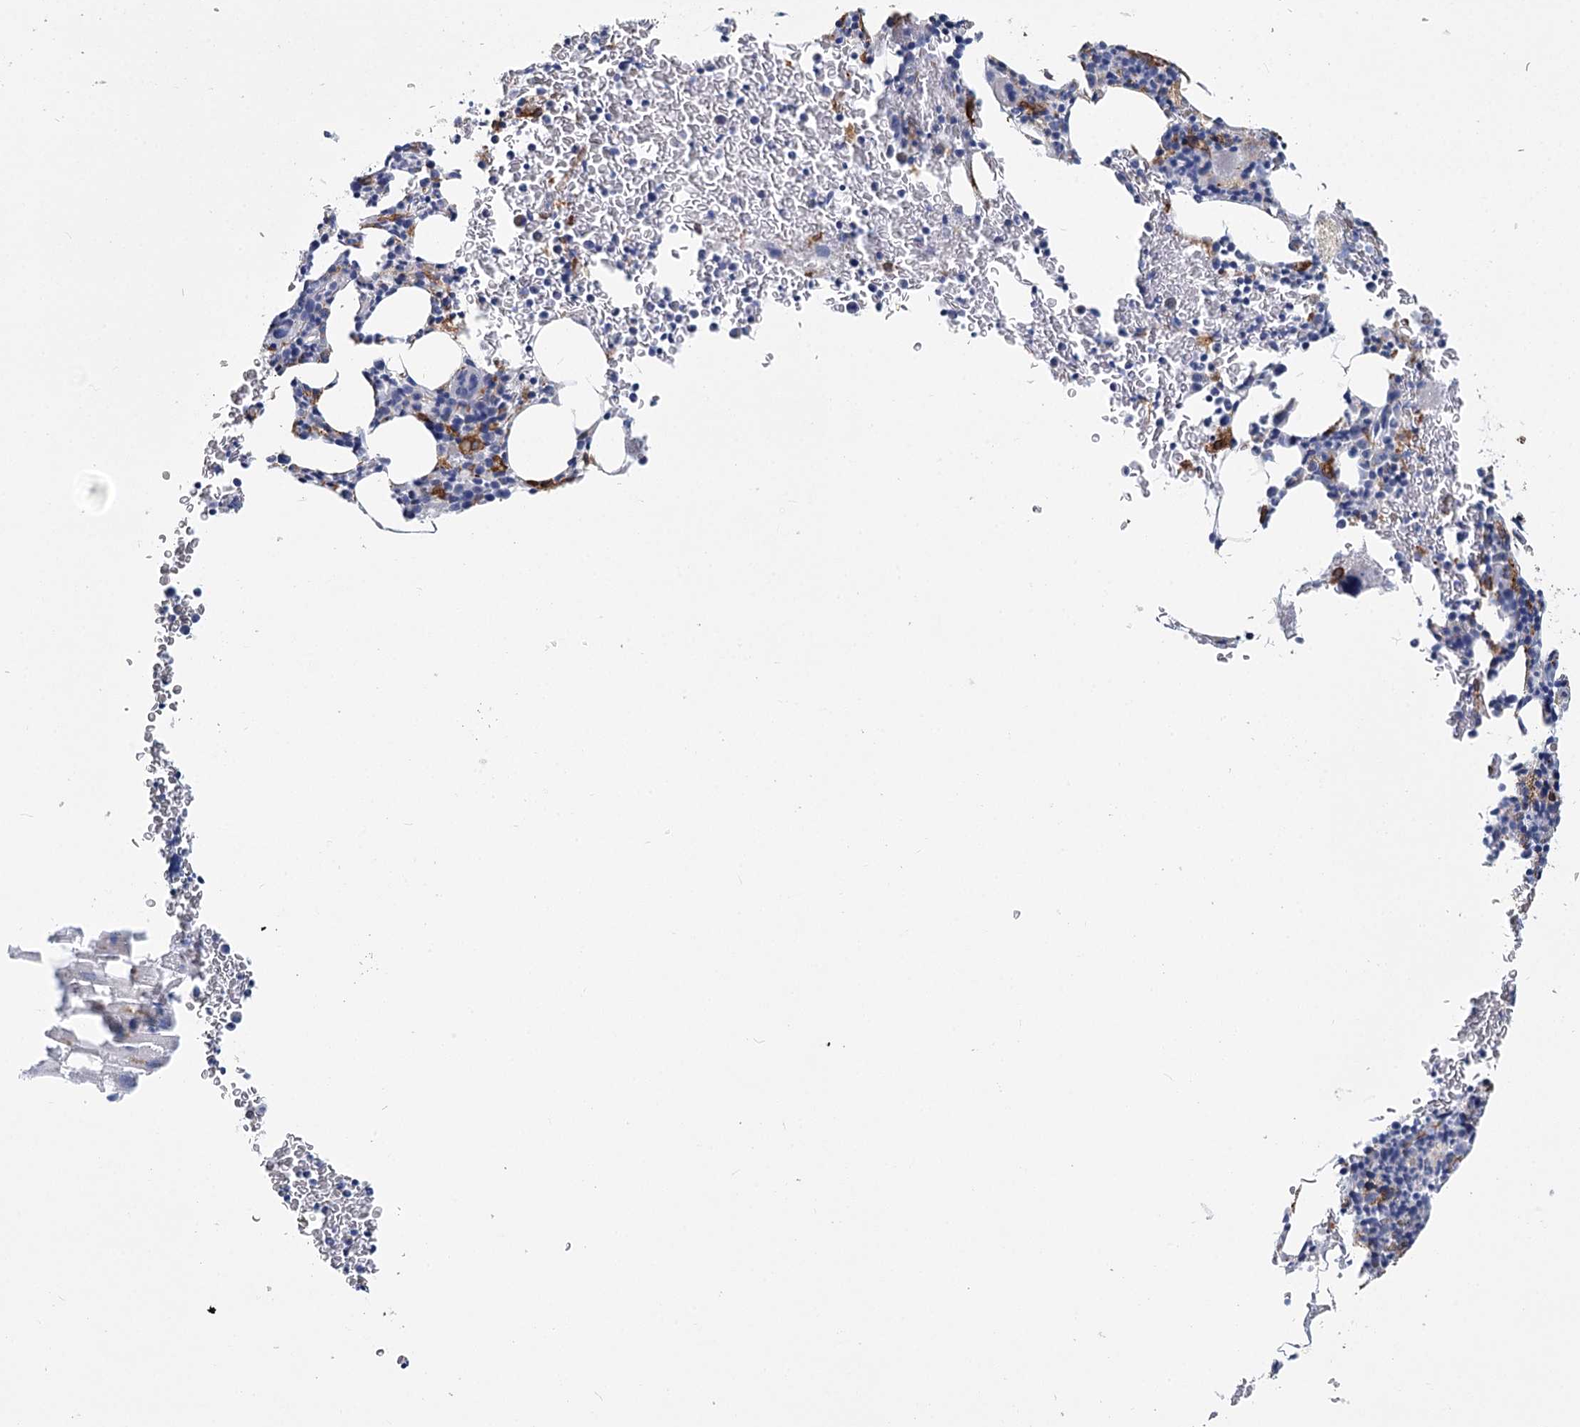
{"staining": {"intensity": "negative", "quantity": "none", "location": "none"}, "tissue": "bone marrow", "cell_type": "Hematopoietic cells", "image_type": "normal", "snomed": [{"axis": "morphology", "description": "Normal tissue, NOS"}, {"axis": "topography", "description": "Bone marrow"}], "caption": "Immunohistochemical staining of unremarkable bone marrow shows no significant positivity in hematopoietic cells. Brightfield microscopy of IHC stained with DAB (brown) and hematoxylin (blue), captured at high magnification.", "gene": "METTL7B", "patient": {"sex": "male", "age": 79}}